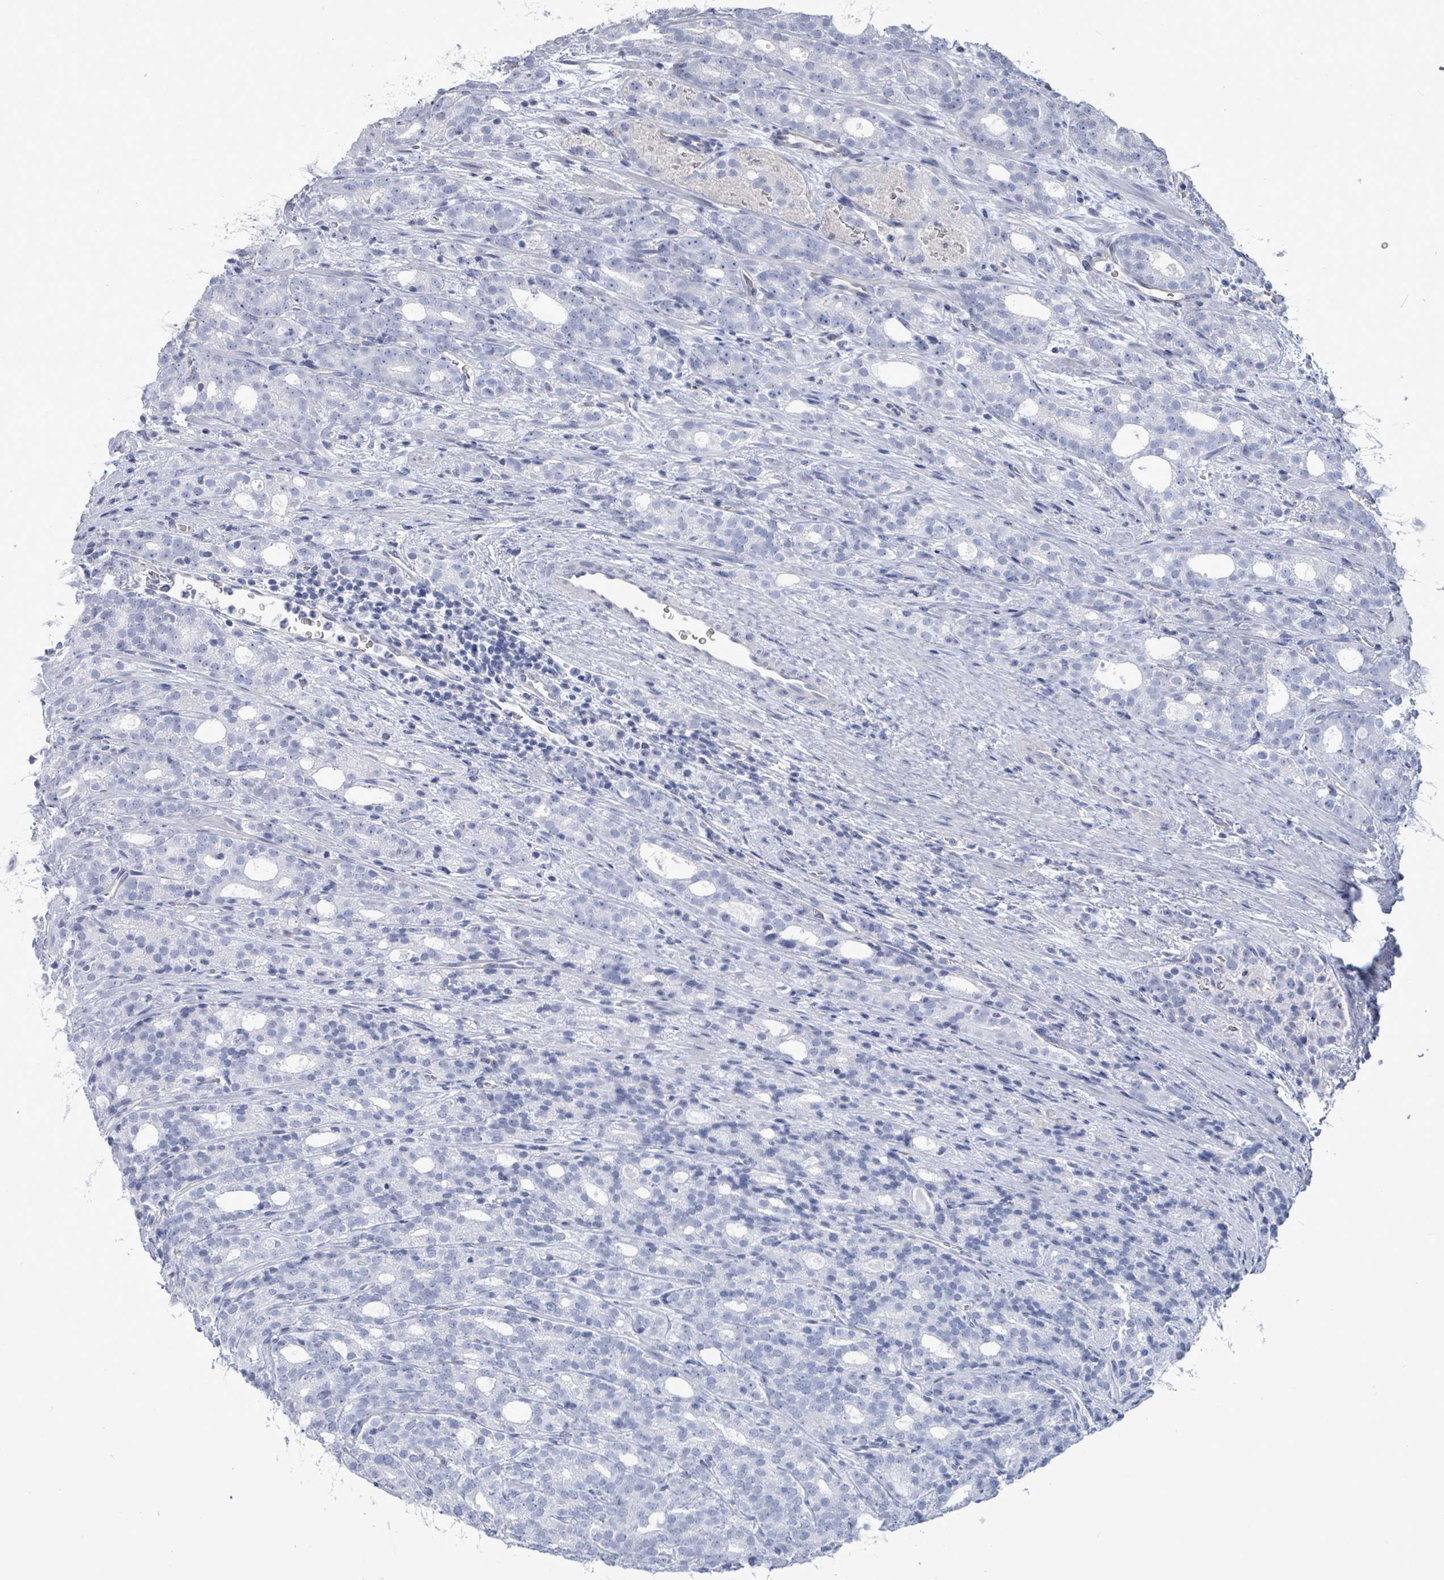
{"staining": {"intensity": "negative", "quantity": "none", "location": "none"}, "tissue": "prostate cancer", "cell_type": "Tumor cells", "image_type": "cancer", "snomed": [{"axis": "morphology", "description": "Adenocarcinoma, High grade"}, {"axis": "topography", "description": "Prostate"}], "caption": "Micrograph shows no protein positivity in tumor cells of prostate cancer tissue.", "gene": "CT45A5", "patient": {"sex": "male", "age": 64}}